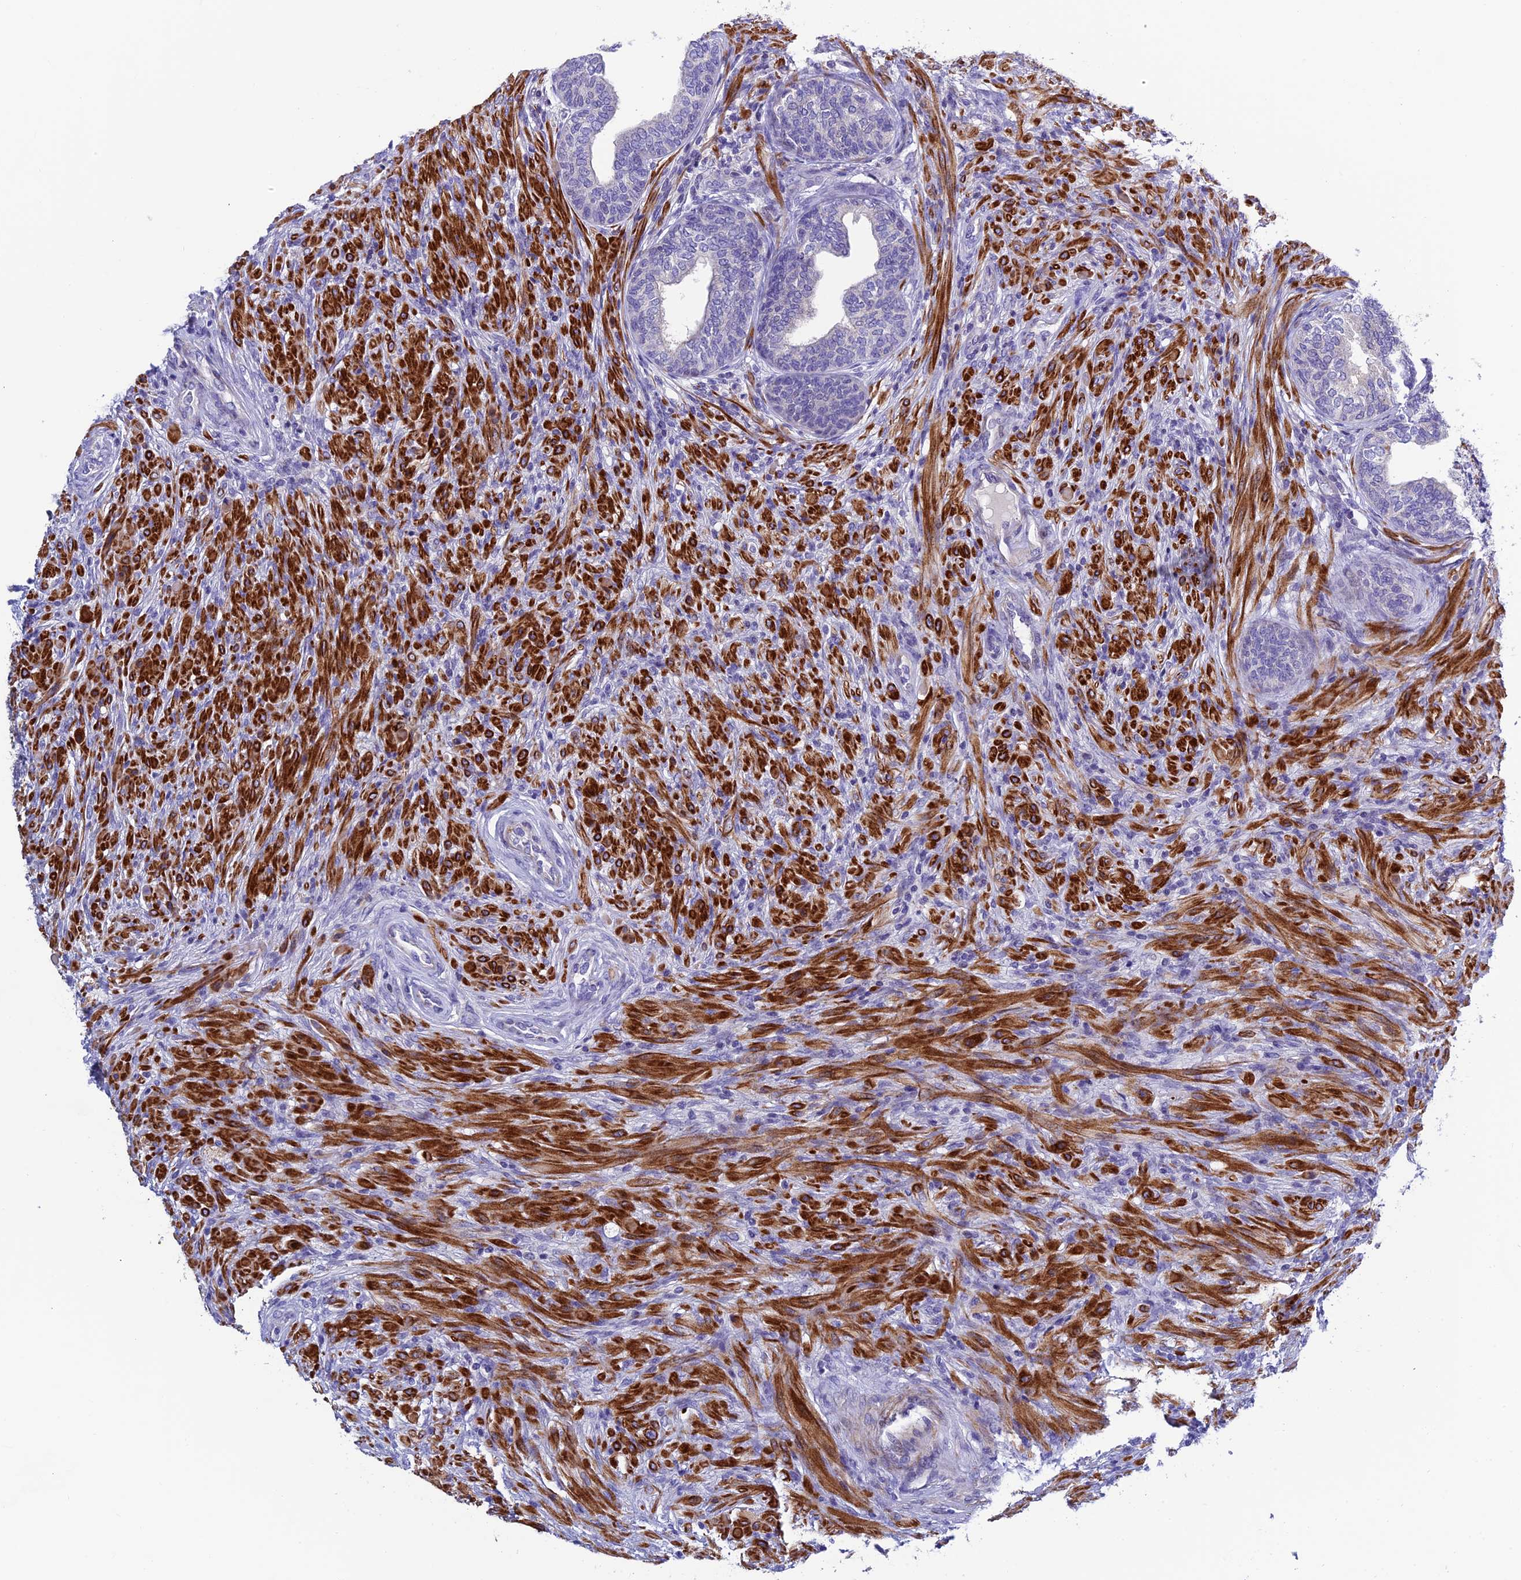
{"staining": {"intensity": "negative", "quantity": "none", "location": "none"}, "tissue": "prostate", "cell_type": "Glandular cells", "image_type": "normal", "snomed": [{"axis": "morphology", "description": "Normal tissue, NOS"}, {"axis": "topography", "description": "Prostate"}], "caption": "IHC histopathology image of normal prostate: human prostate stained with DAB (3,3'-diaminobenzidine) shows no significant protein staining in glandular cells.", "gene": "FAM178B", "patient": {"sex": "male", "age": 76}}